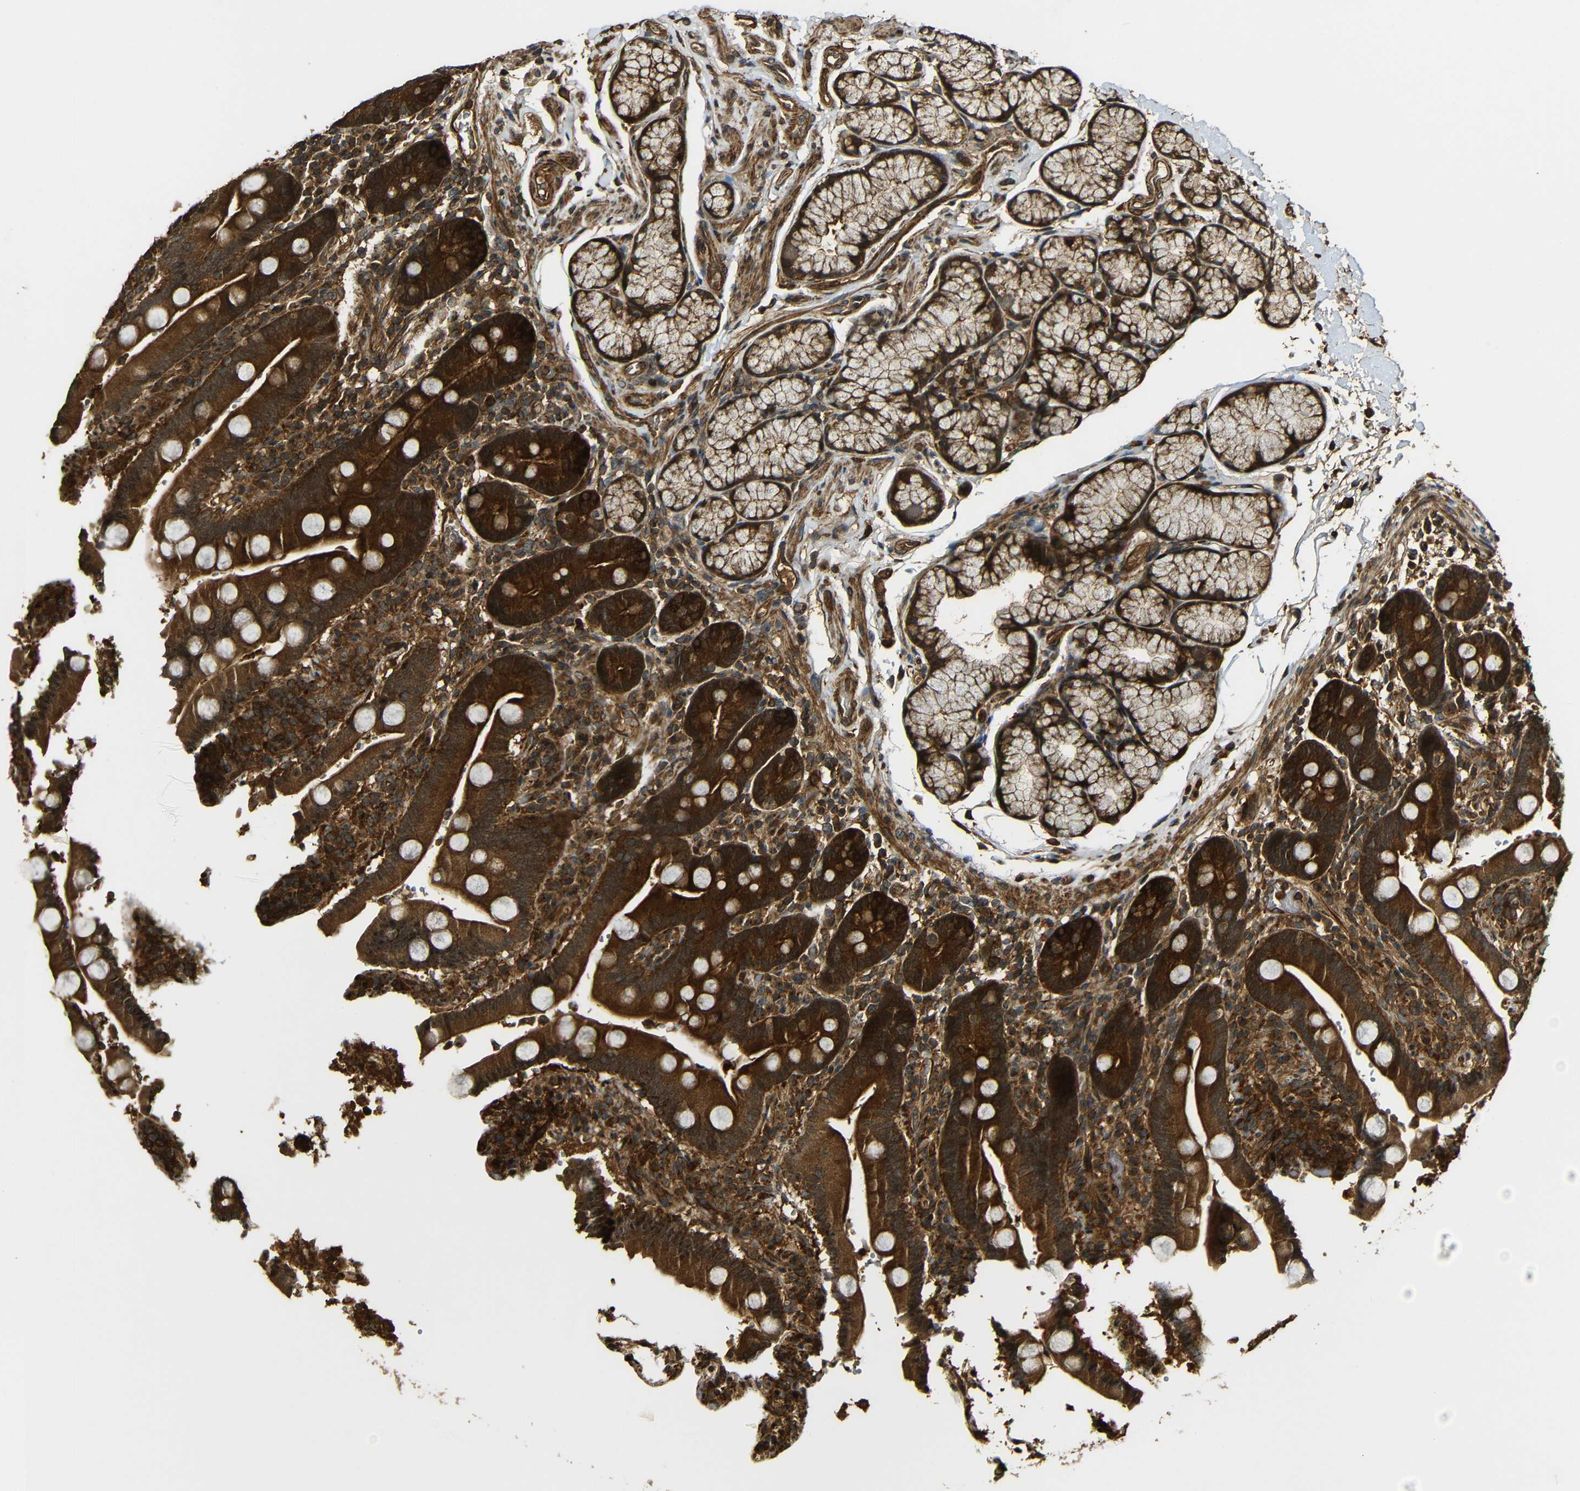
{"staining": {"intensity": "strong", "quantity": ">75%", "location": "cytoplasmic/membranous"}, "tissue": "duodenum", "cell_type": "Glandular cells", "image_type": "normal", "snomed": [{"axis": "morphology", "description": "Normal tissue, NOS"}, {"axis": "topography", "description": "Small intestine, NOS"}], "caption": "Duodenum stained with DAB immunohistochemistry demonstrates high levels of strong cytoplasmic/membranous staining in about >75% of glandular cells.", "gene": "CASP8", "patient": {"sex": "female", "age": 71}}